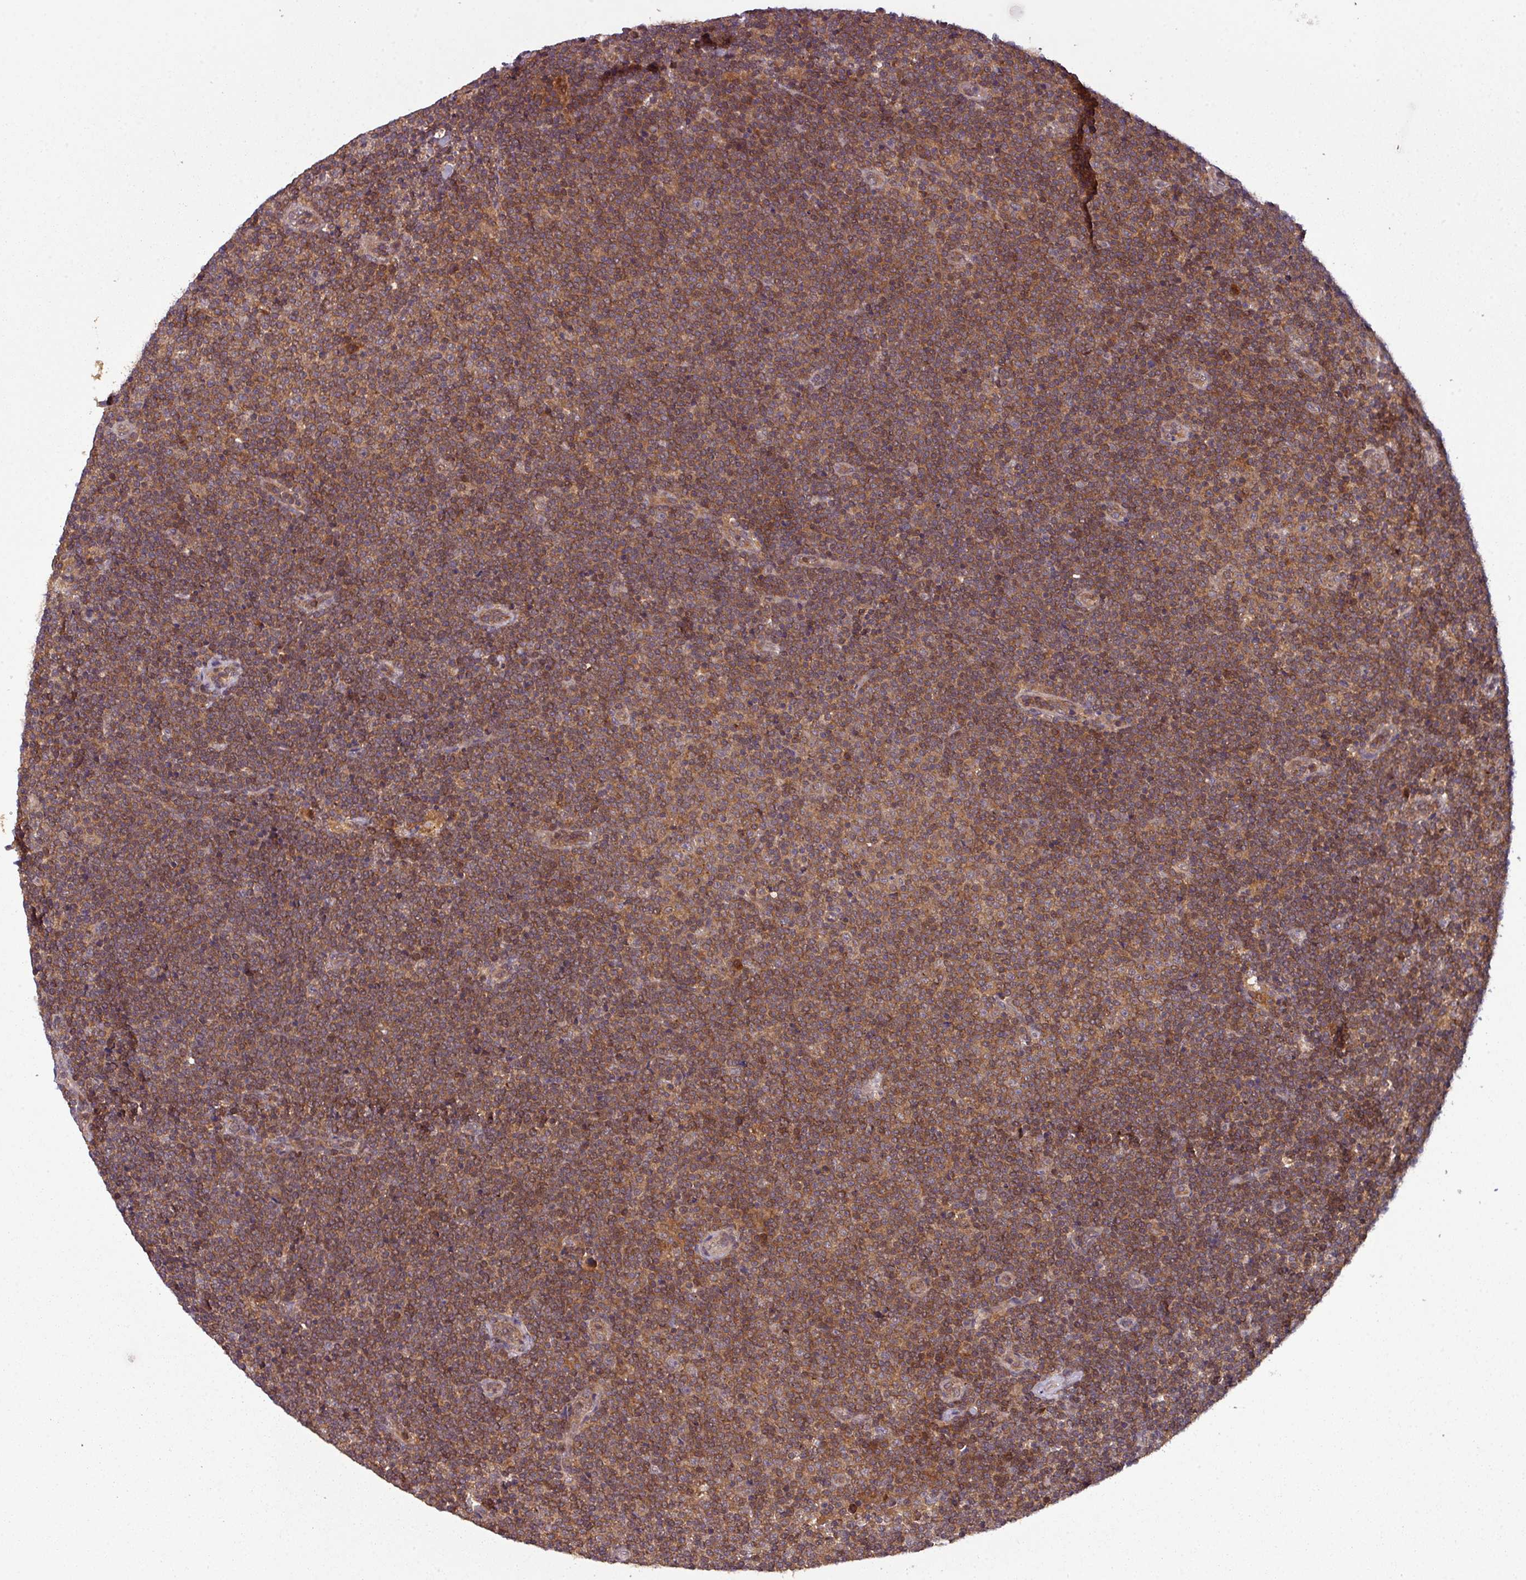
{"staining": {"intensity": "moderate", "quantity": ">75%", "location": "cytoplasmic/membranous"}, "tissue": "lymphoma", "cell_type": "Tumor cells", "image_type": "cancer", "snomed": [{"axis": "morphology", "description": "Malignant lymphoma, non-Hodgkin's type, Low grade"}, {"axis": "topography", "description": "Lymph node"}], "caption": "Malignant lymphoma, non-Hodgkin's type (low-grade) stained for a protein reveals moderate cytoplasmic/membranous positivity in tumor cells.", "gene": "GSKIP", "patient": {"sex": "male", "age": 48}}